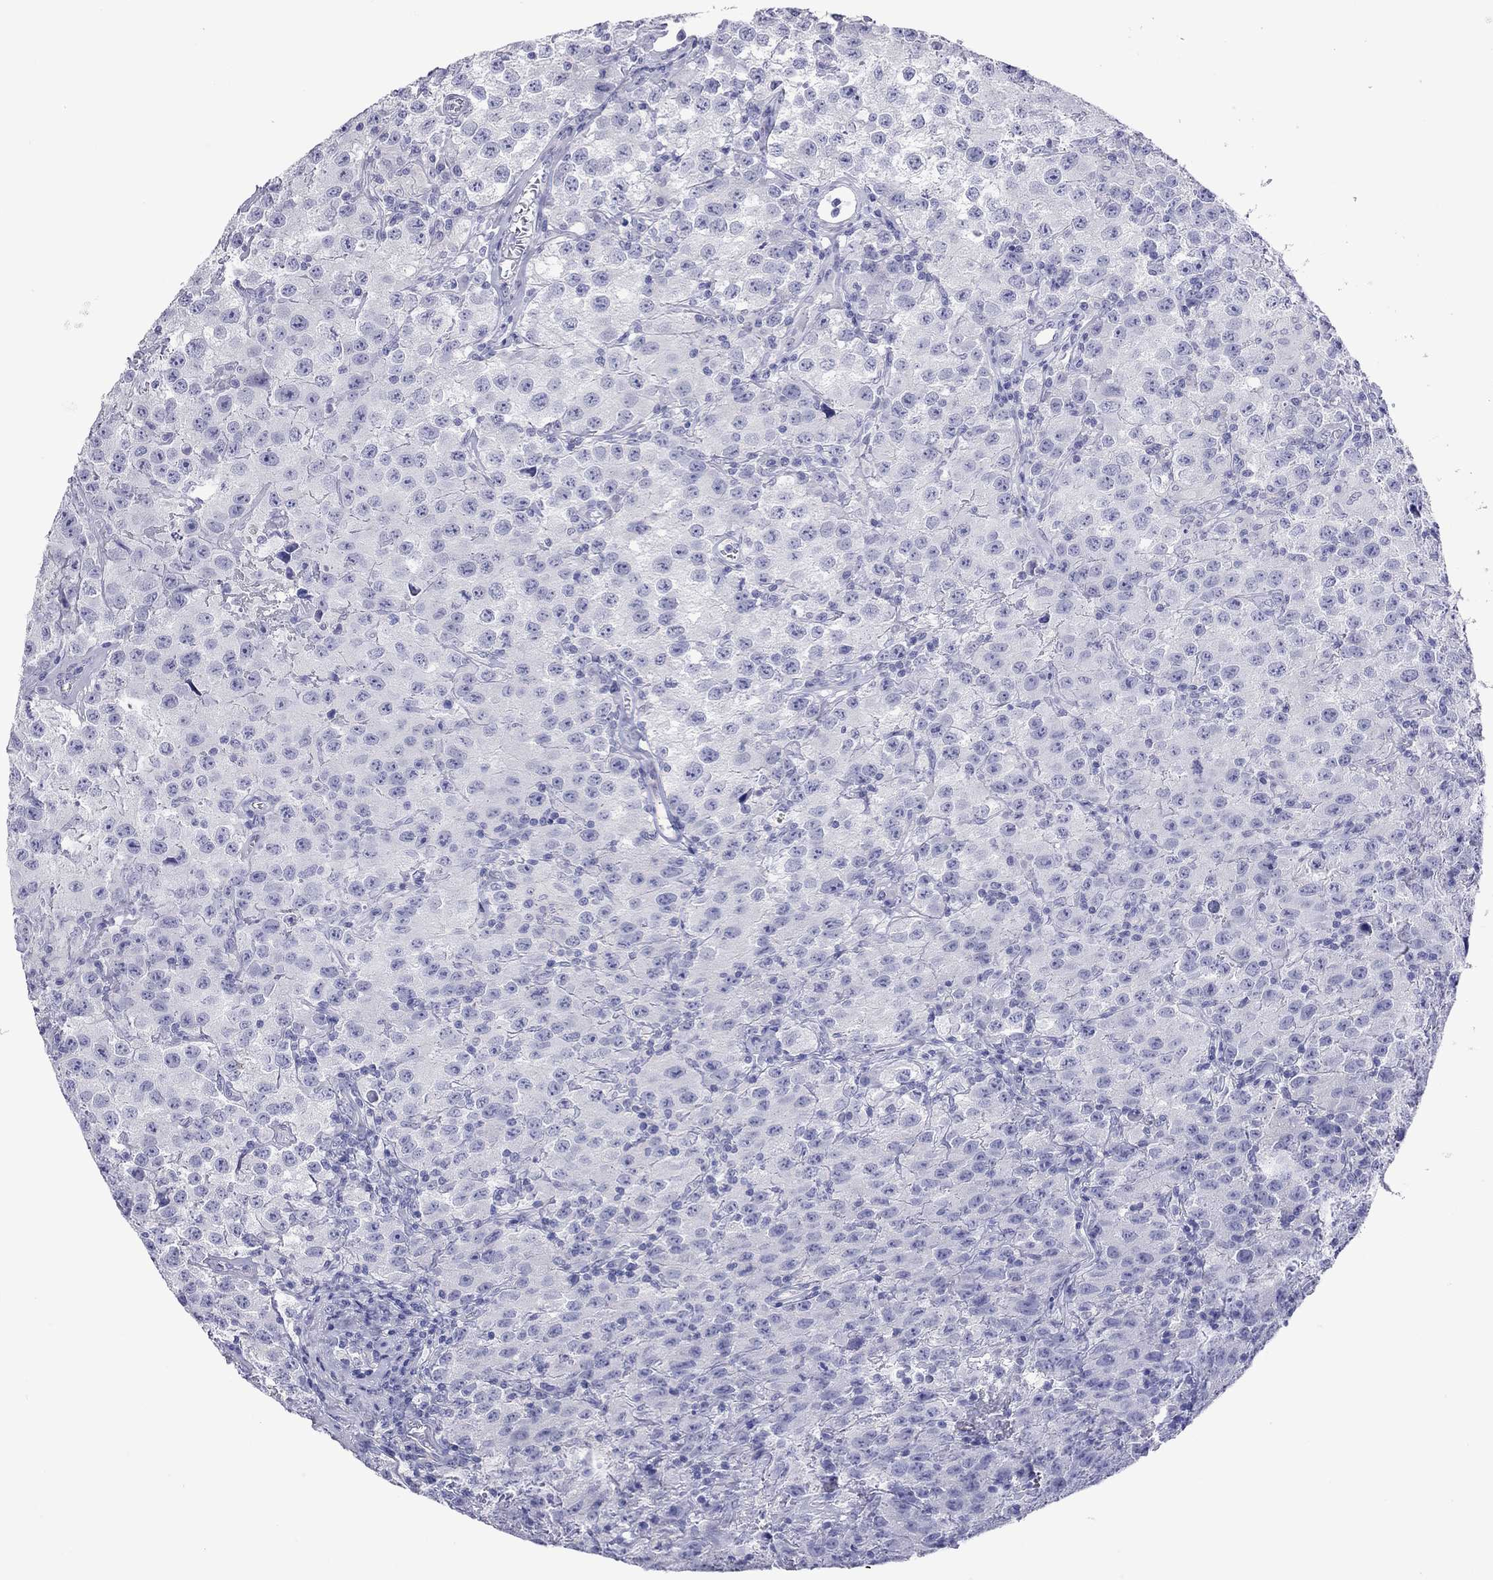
{"staining": {"intensity": "negative", "quantity": "none", "location": "none"}, "tissue": "testis cancer", "cell_type": "Tumor cells", "image_type": "cancer", "snomed": [{"axis": "morphology", "description": "Seminoma, NOS"}, {"axis": "topography", "description": "Testis"}], "caption": "Immunohistochemistry photomicrograph of human testis seminoma stained for a protein (brown), which exhibits no expression in tumor cells.", "gene": "KIAA2012", "patient": {"sex": "male", "age": 52}}